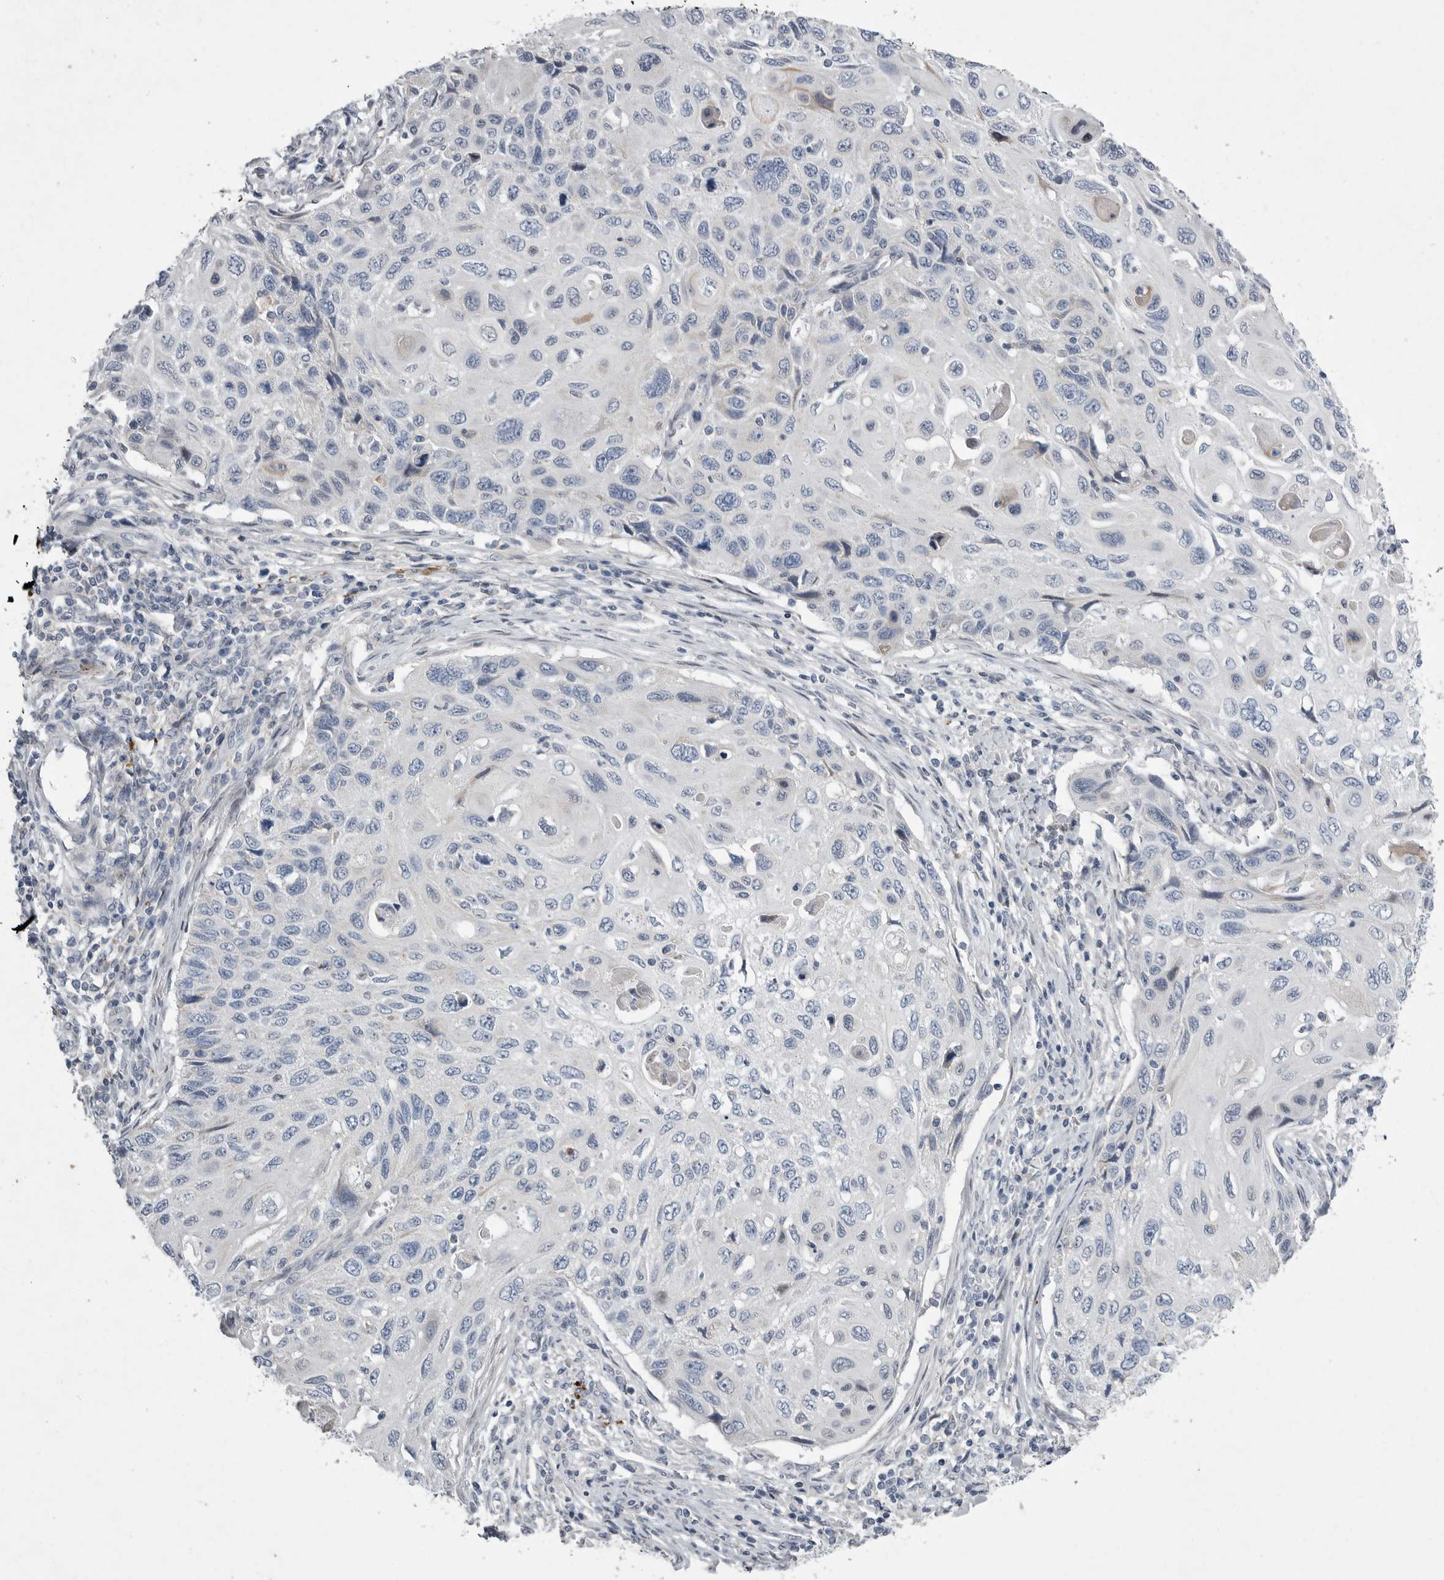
{"staining": {"intensity": "negative", "quantity": "none", "location": "none"}, "tissue": "cervical cancer", "cell_type": "Tumor cells", "image_type": "cancer", "snomed": [{"axis": "morphology", "description": "Squamous cell carcinoma, NOS"}, {"axis": "topography", "description": "Cervix"}], "caption": "Tumor cells are negative for brown protein staining in cervical cancer (squamous cell carcinoma).", "gene": "CRP", "patient": {"sex": "female", "age": 70}}